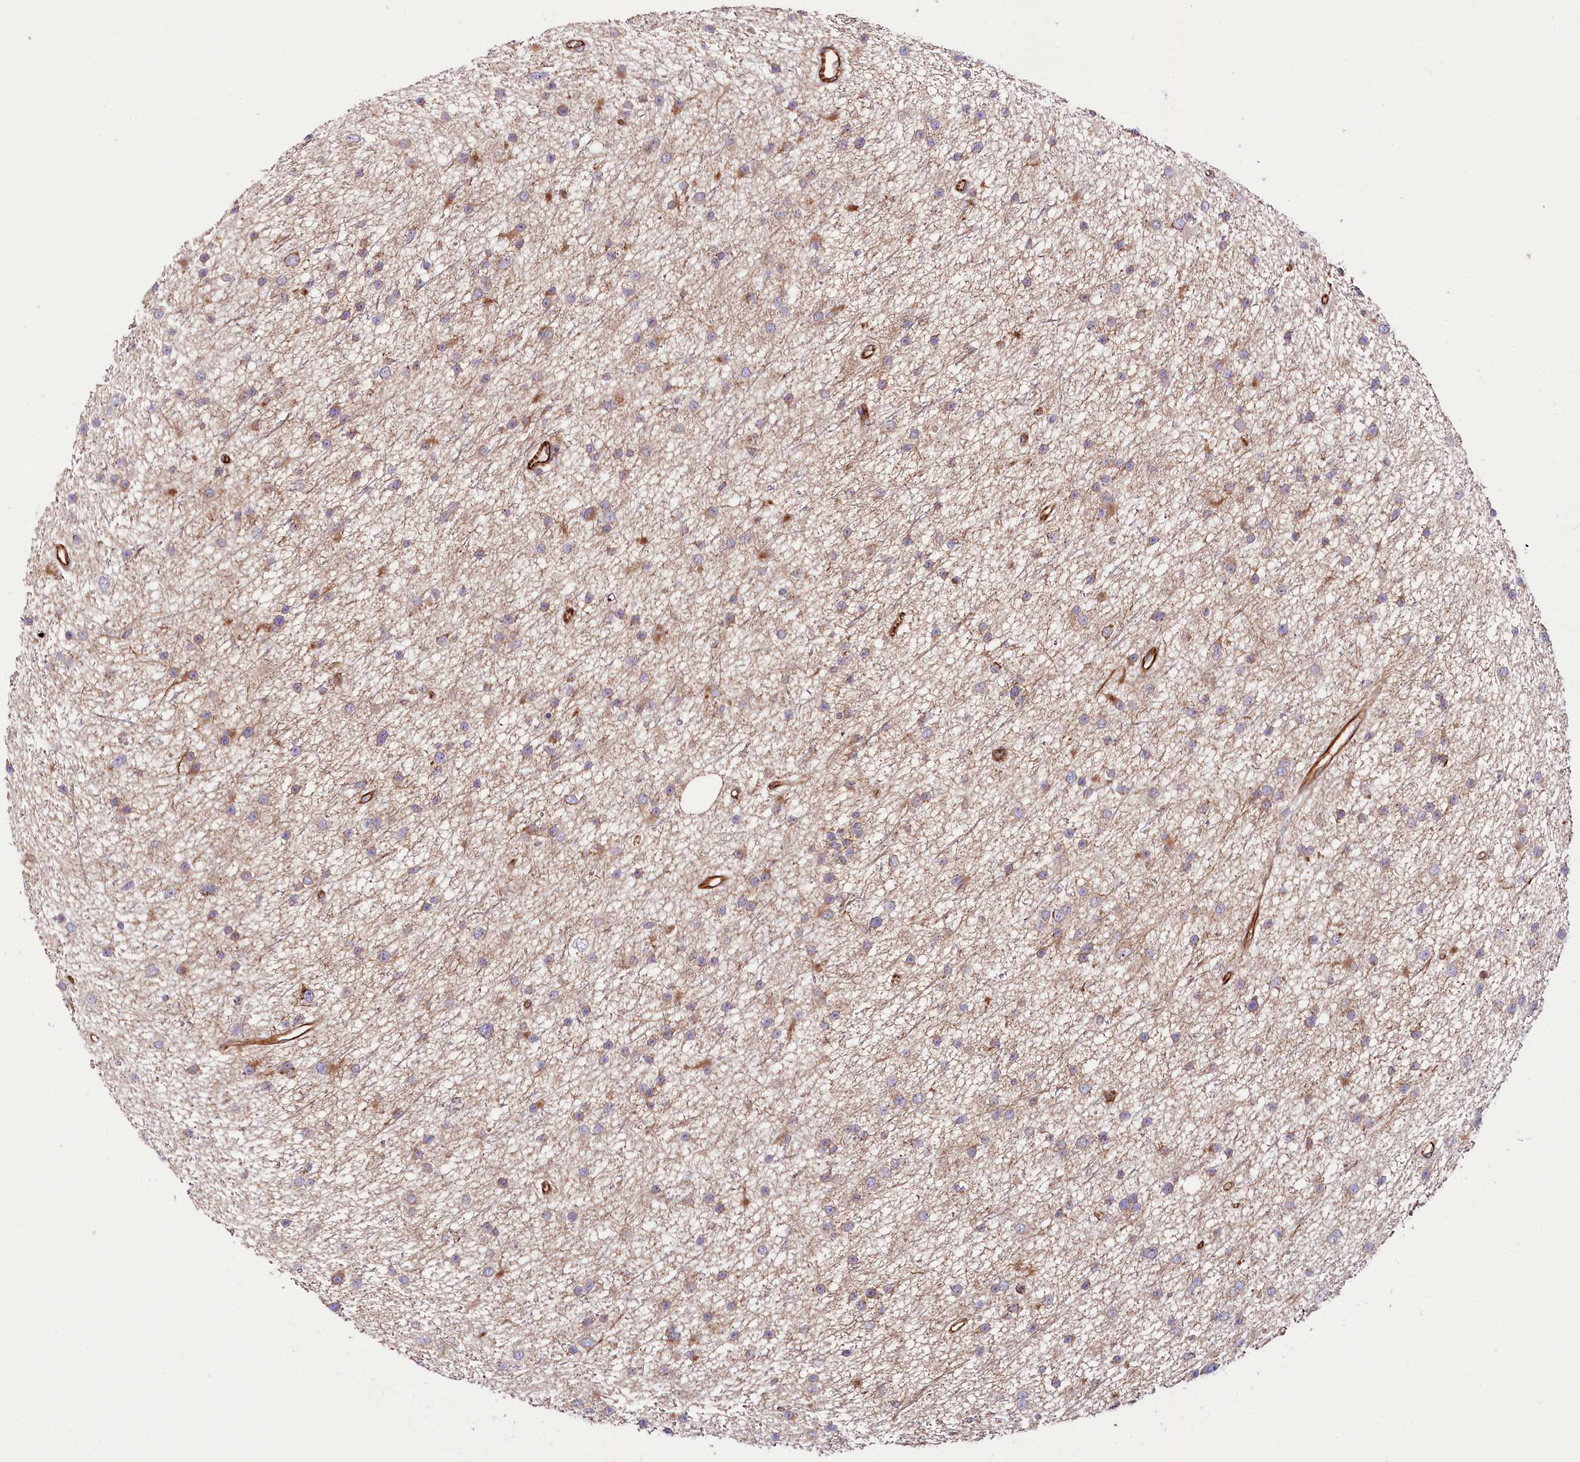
{"staining": {"intensity": "weak", "quantity": "<25%", "location": "cytoplasmic/membranous"}, "tissue": "glioma", "cell_type": "Tumor cells", "image_type": "cancer", "snomed": [{"axis": "morphology", "description": "Glioma, malignant, Low grade"}, {"axis": "topography", "description": "Cerebral cortex"}], "caption": "Photomicrograph shows no protein staining in tumor cells of malignant glioma (low-grade) tissue. (Immunohistochemistry (ihc), brightfield microscopy, high magnification).", "gene": "THUMPD3", "patient": {"sex": "female", "age": 39}}